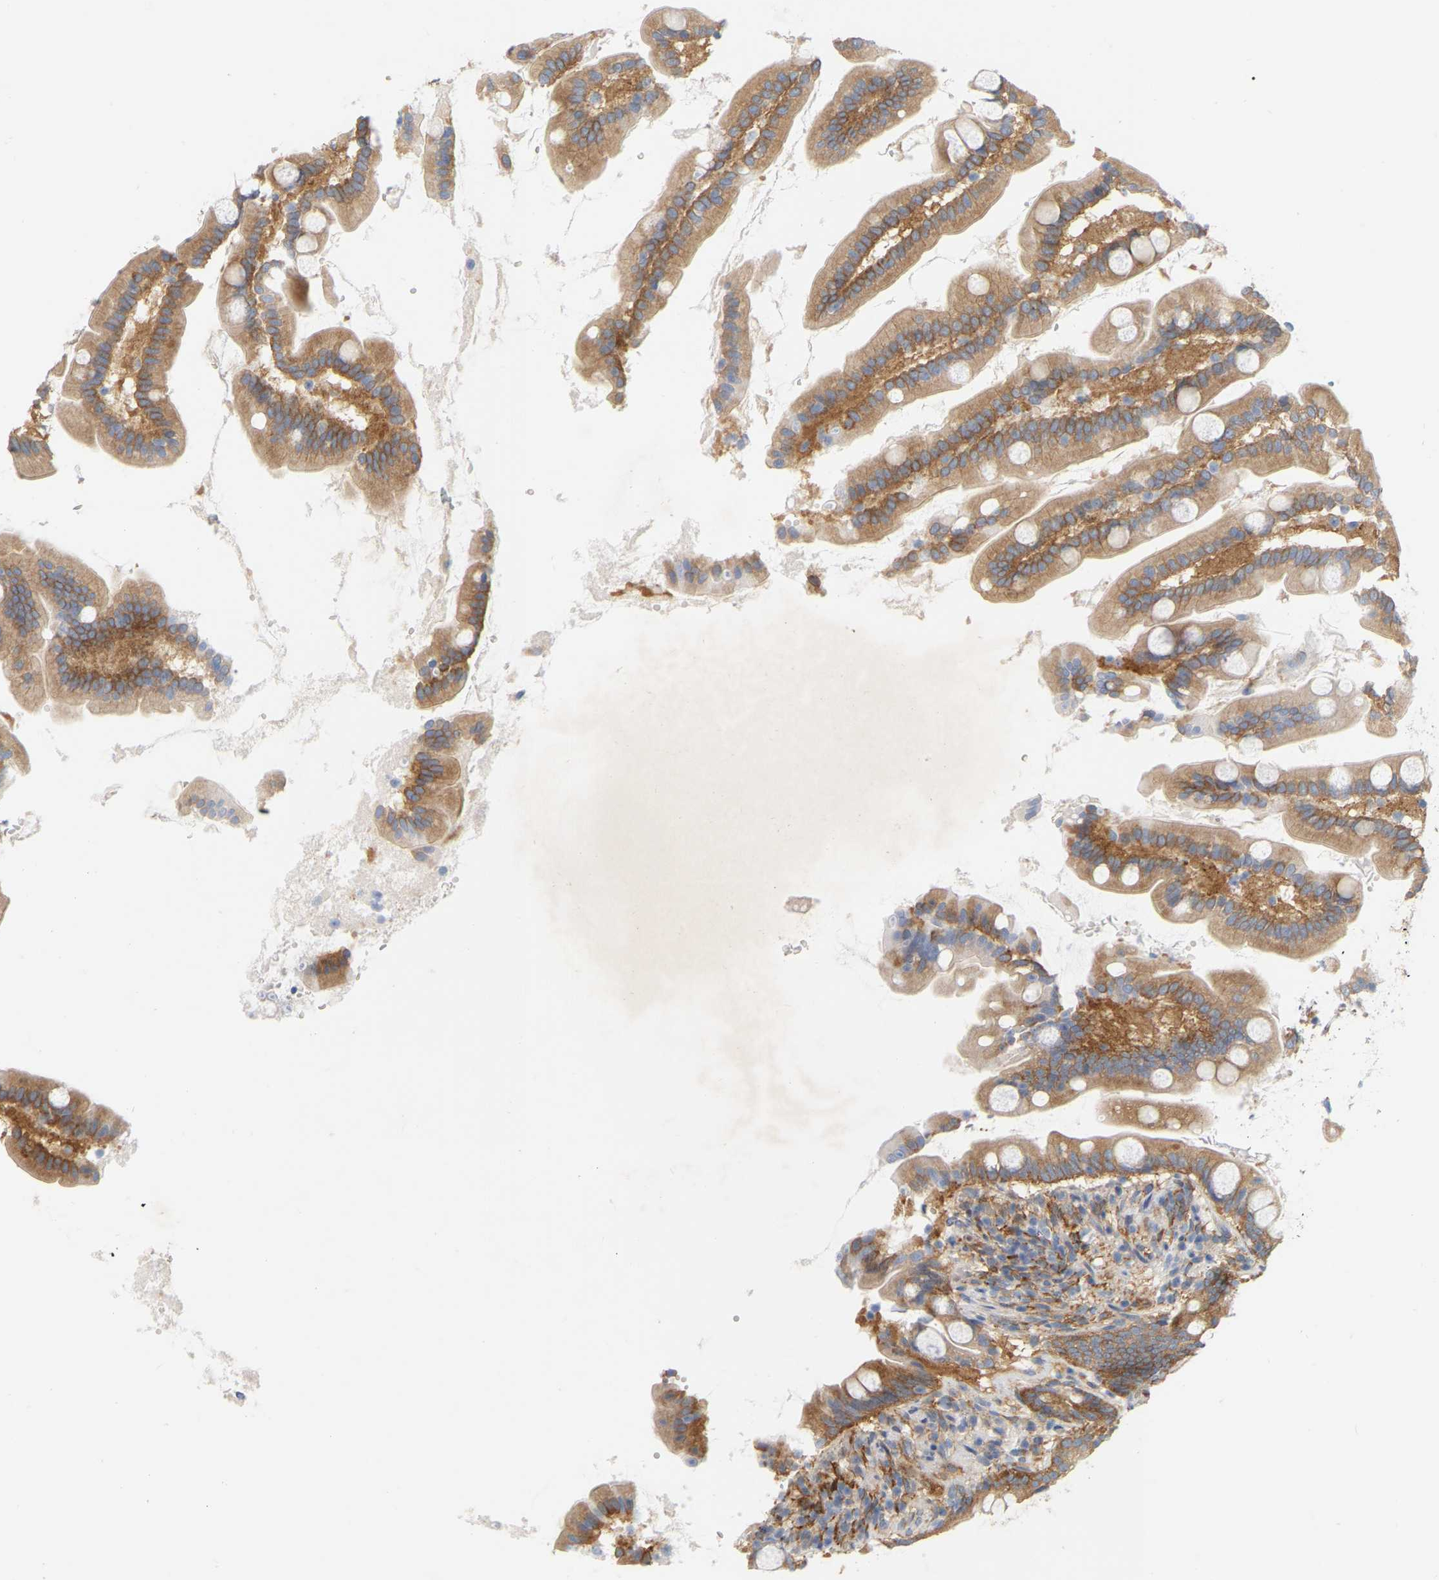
{"staining": {"intensity": "moderate", "quantity": ">75%", "location": "cytoplasmic/membranous"}, "tissue": "small intestine", "cell_type": "Glandular cells", "image_type": "normal", "snomed": [{"axis": "morphology", "description": "Normal tissue, NOS"}, {"axis": "topography", "description": "Small intestine"}], "caption": "IHC (DAB (3,3'-diaminobenzidine)) staining of benign small intestine reveals moderate cytoplasmic/membranous protein positivity in approximately >75% of glandular cells.", "gene": "RAPH1", "patient": {"sex": "female", "age": 56}}